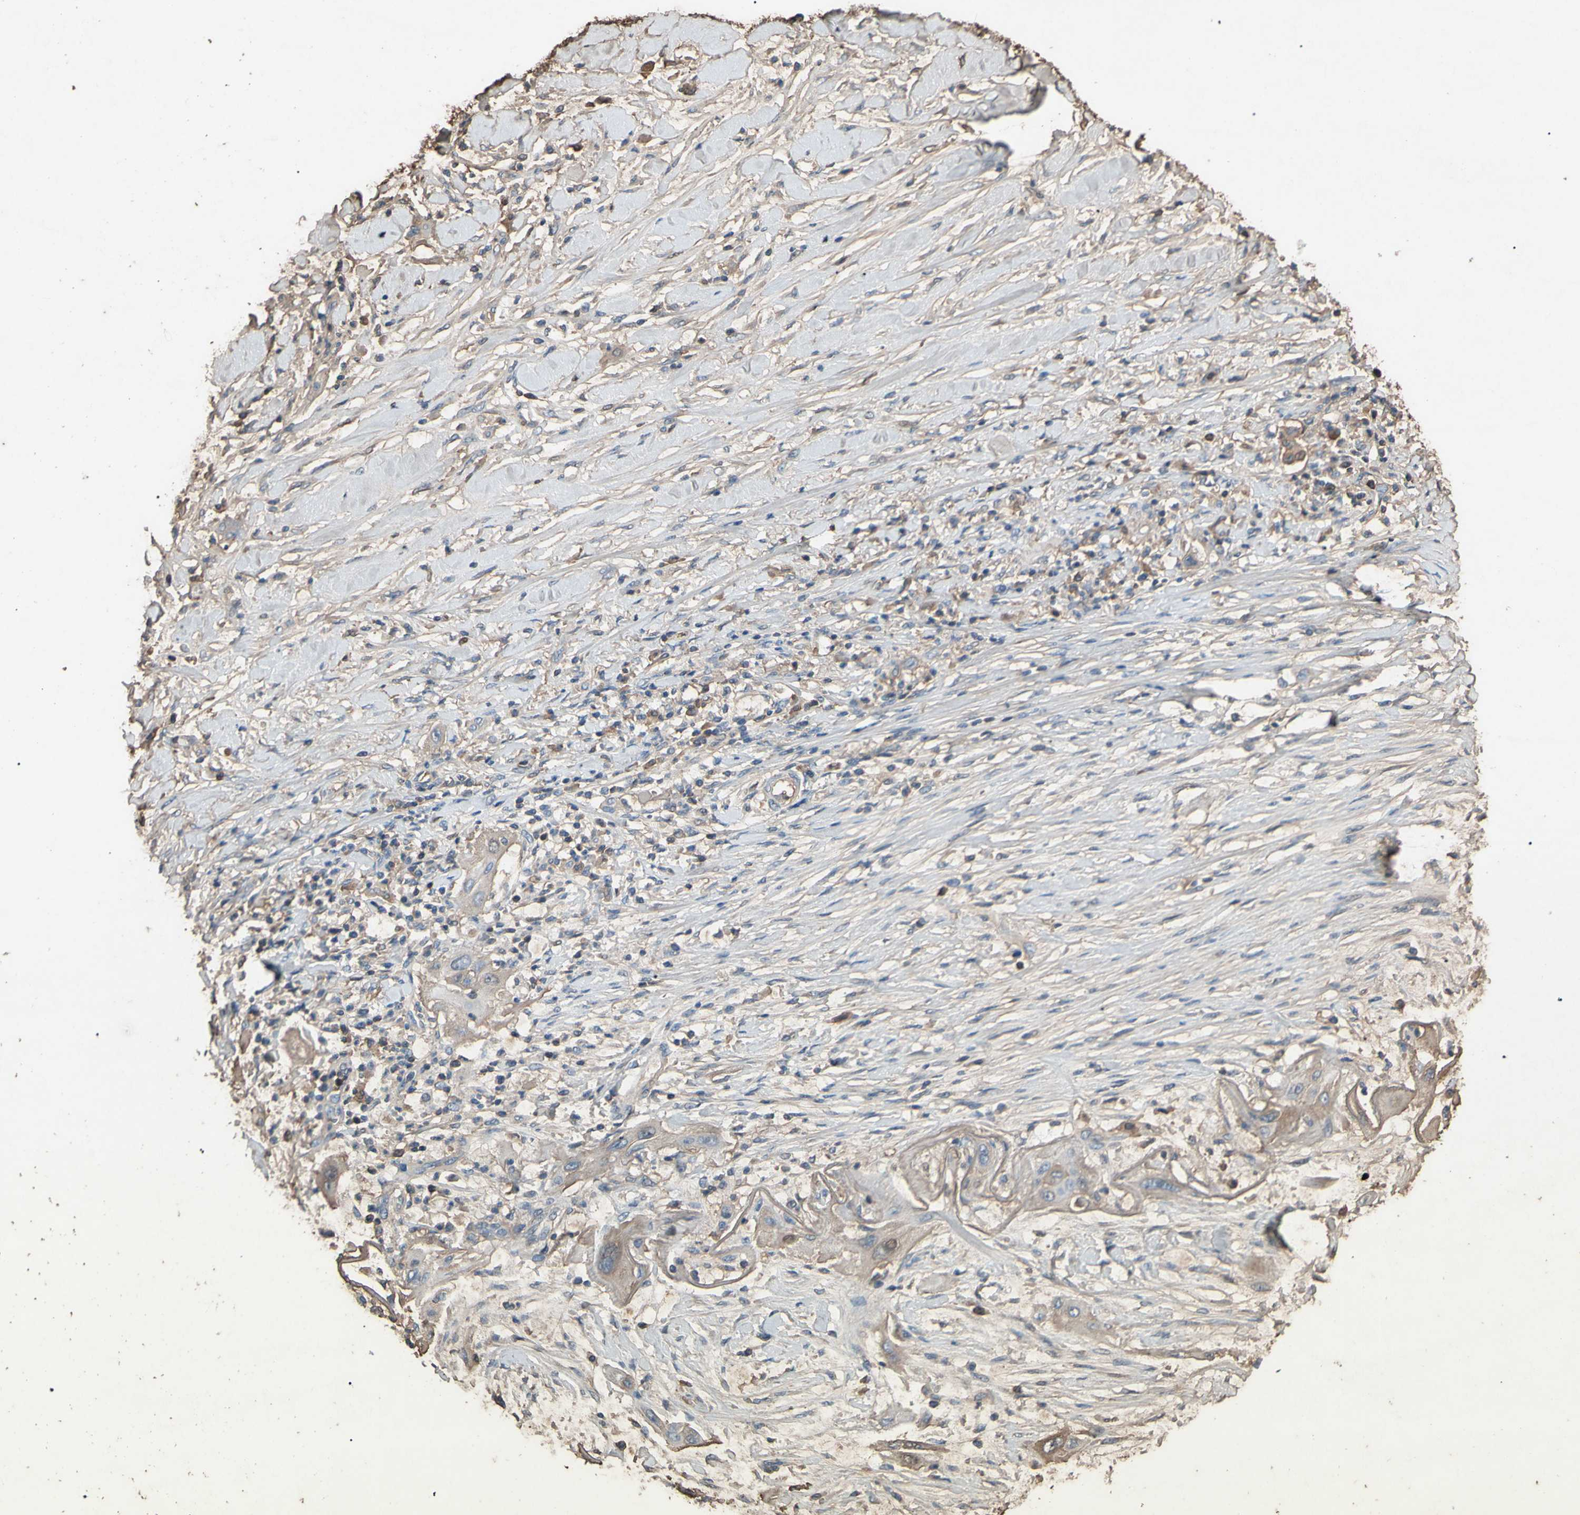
{"staining": {"intensity": "moderate", "quantity": "<25%", "location": "cytoplasmic/membranous"}, "tissue": "lung cancer", "cell_type": "Tumor cells", "image_type": "cancer", "snomed": [{"axis": "morphology", "description": "Squamous cell carcinoma, NOS"}, {"axis": "topography", "description": "Lung"}], "caption": "Lung squamous cell carcinoma stained with DAB IHC demonstrates low levels of moderate cytoplasmic/membranous expression in approximately <25% of tumor cells.", "gene": "PTGDS", "patient": {"sex": "female", "age": 47}}